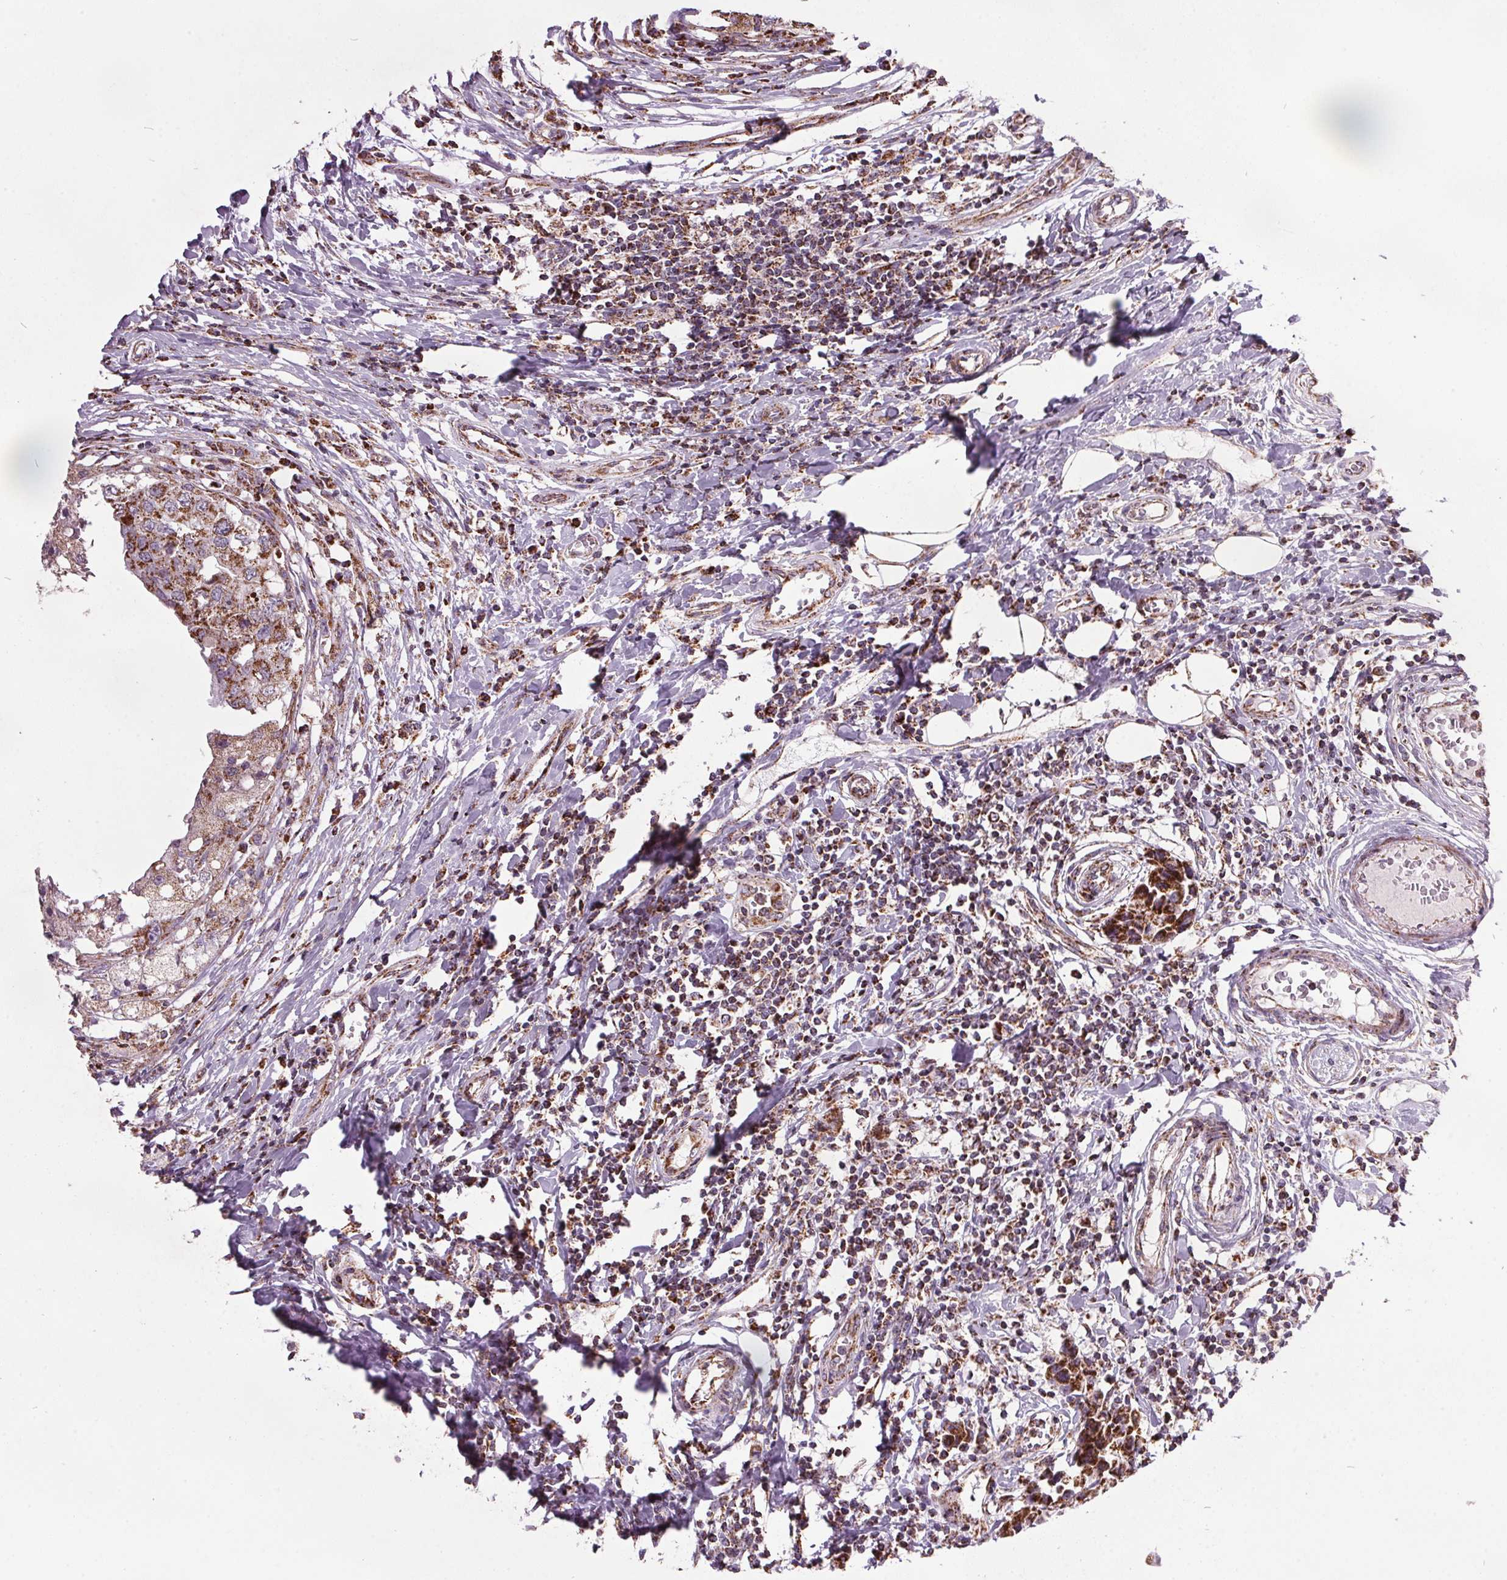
{"staining": {"intensity": "moderate", "quantity": ">75%", "location": "cytoplasmic/membranous"}, "tissue": "breast cancer", "cell_type": "Tumor cells", "image_type": "cancer", "snomed": [{"axis": "morphology", "description": "Duct carcinoma"}, {"axis": "topography", "description": "Breast"}], "caption": "This micrograph exhibits breast cancer (intraductal carcinoma) stained with immunohistochemistry to label a protein in brown. The cytoplasmic/membranous of tumor cells show moderate positivity for the protein. Nuclei are counter-stained blue.", "gene": "NDUFS6", "patient": {"sex": "female", "age": 27}}